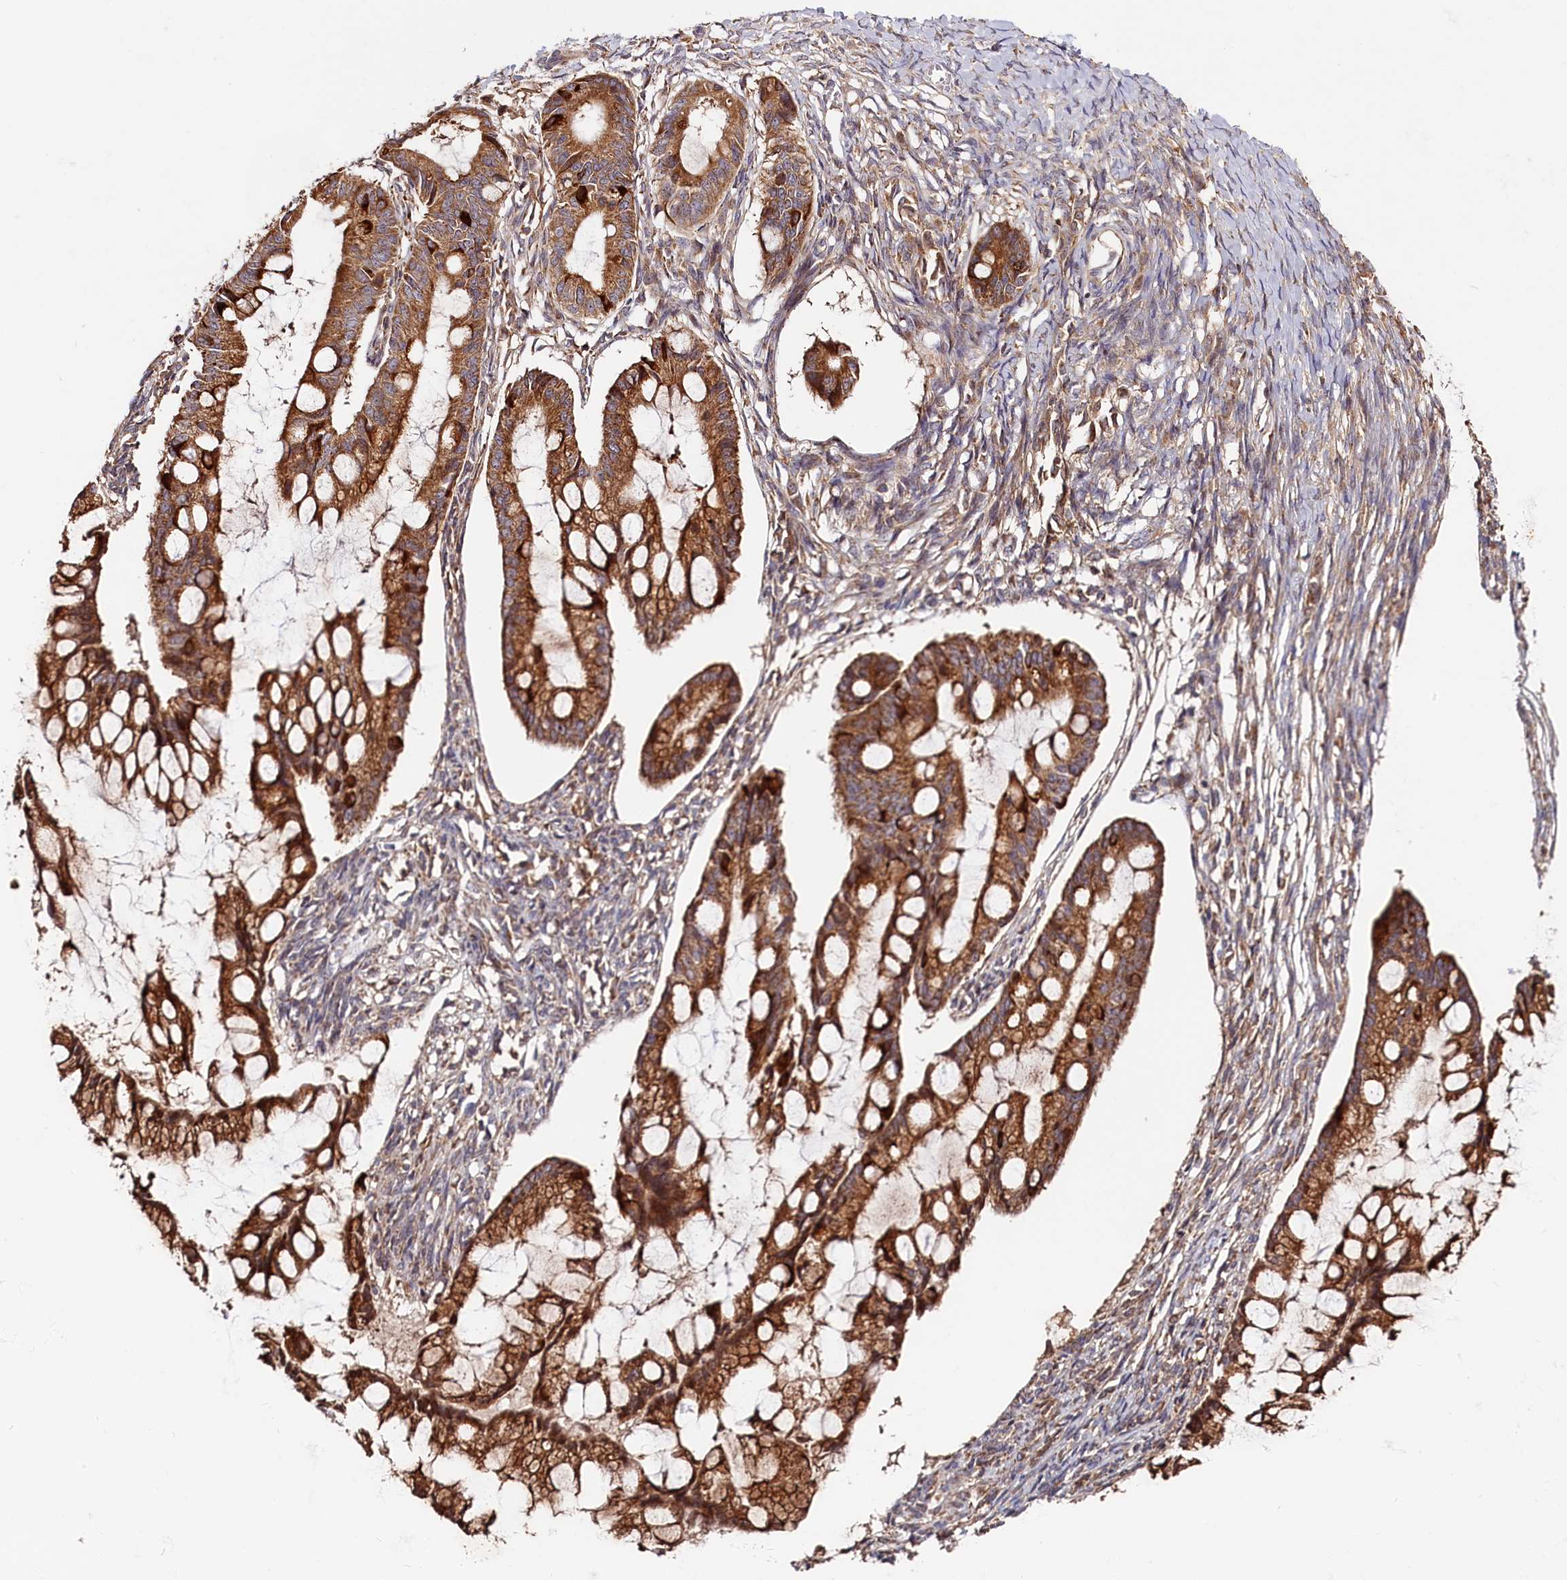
{"staining": {"intensity": "strong", "quantity": ">75%", "location": "cytoplasmic/membranous"}, "tissue": "ovarian cancer", "cell_type": "Tumor cells", "image_type": "cancer", "snomed": [{"axis": "morphology", "description": "Cystadenocarcinoma, mucinous, NOS"}, {"axis": "topography", "description": "Ovary"}], "caption": "The micrograph demonstrates a brown stain indicating the presence of a protein in the cytoplasmic/membranous of tumor cells in ovarian cancer (mucinous cystadenocarcinoma). The protein of interest is shown in brown color, while the nuclei are stained blue.", "gene": "CEP44", "patient": {"sex": "female", "age": 73}}